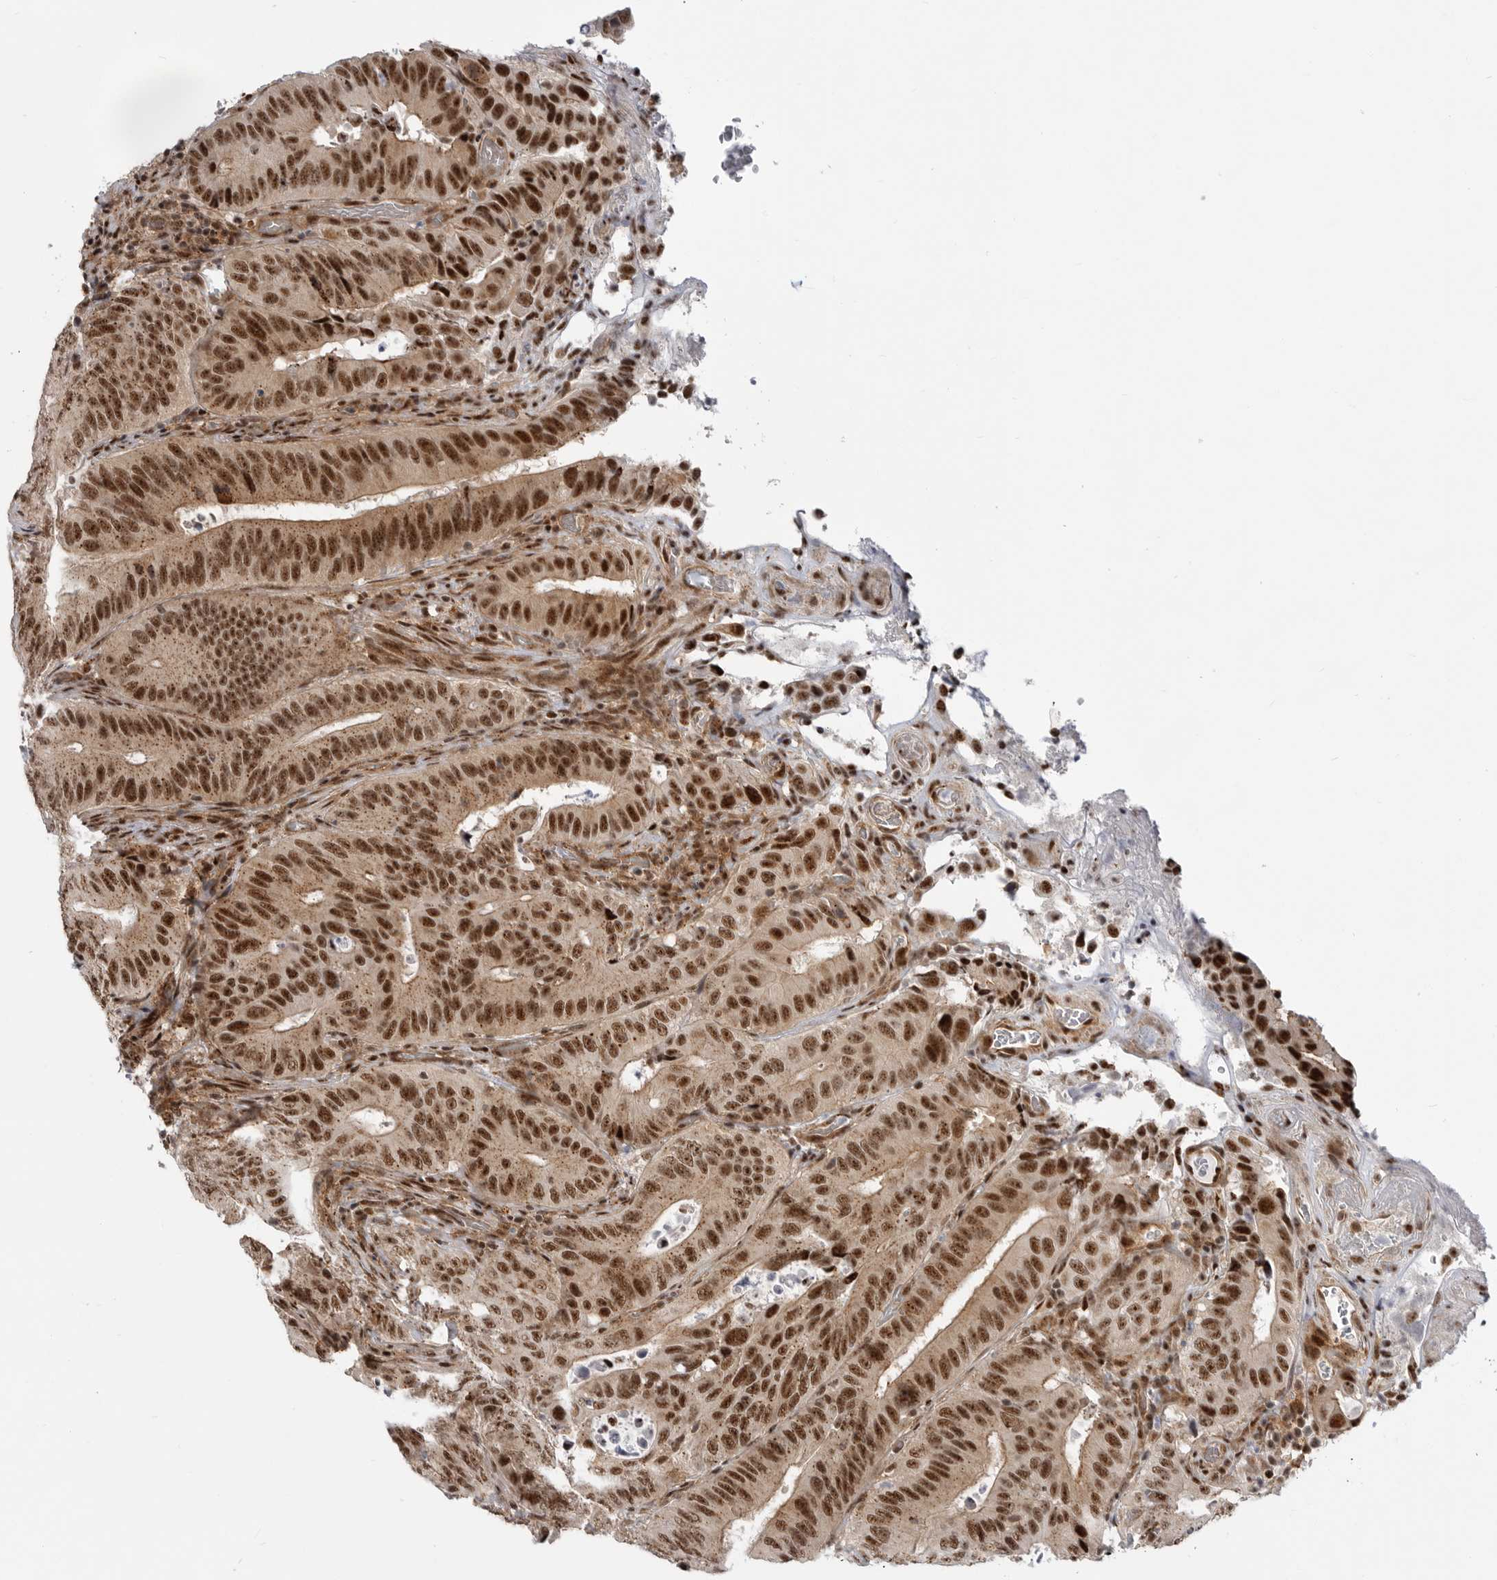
{"staining": {"intensity": "strong", "quantity": ">75%", "location": "nuclear"}, "tissue": "colorectal cancer", "cell_type": "Tumor cells", "image_type": "cancer", "snomed": [{"axis": "morphology", "description": "Adenocarcinoma, NOS"}, {"axis": "topography", "description": "Colon"}], "caption": "Strong nuclear staining for a protein is seen in about >75% of tumor cells of colorectal adenocarcinoma using IHC.", "gene": "GPATCH2", "patient": {"sex": "male", "age": 83}}